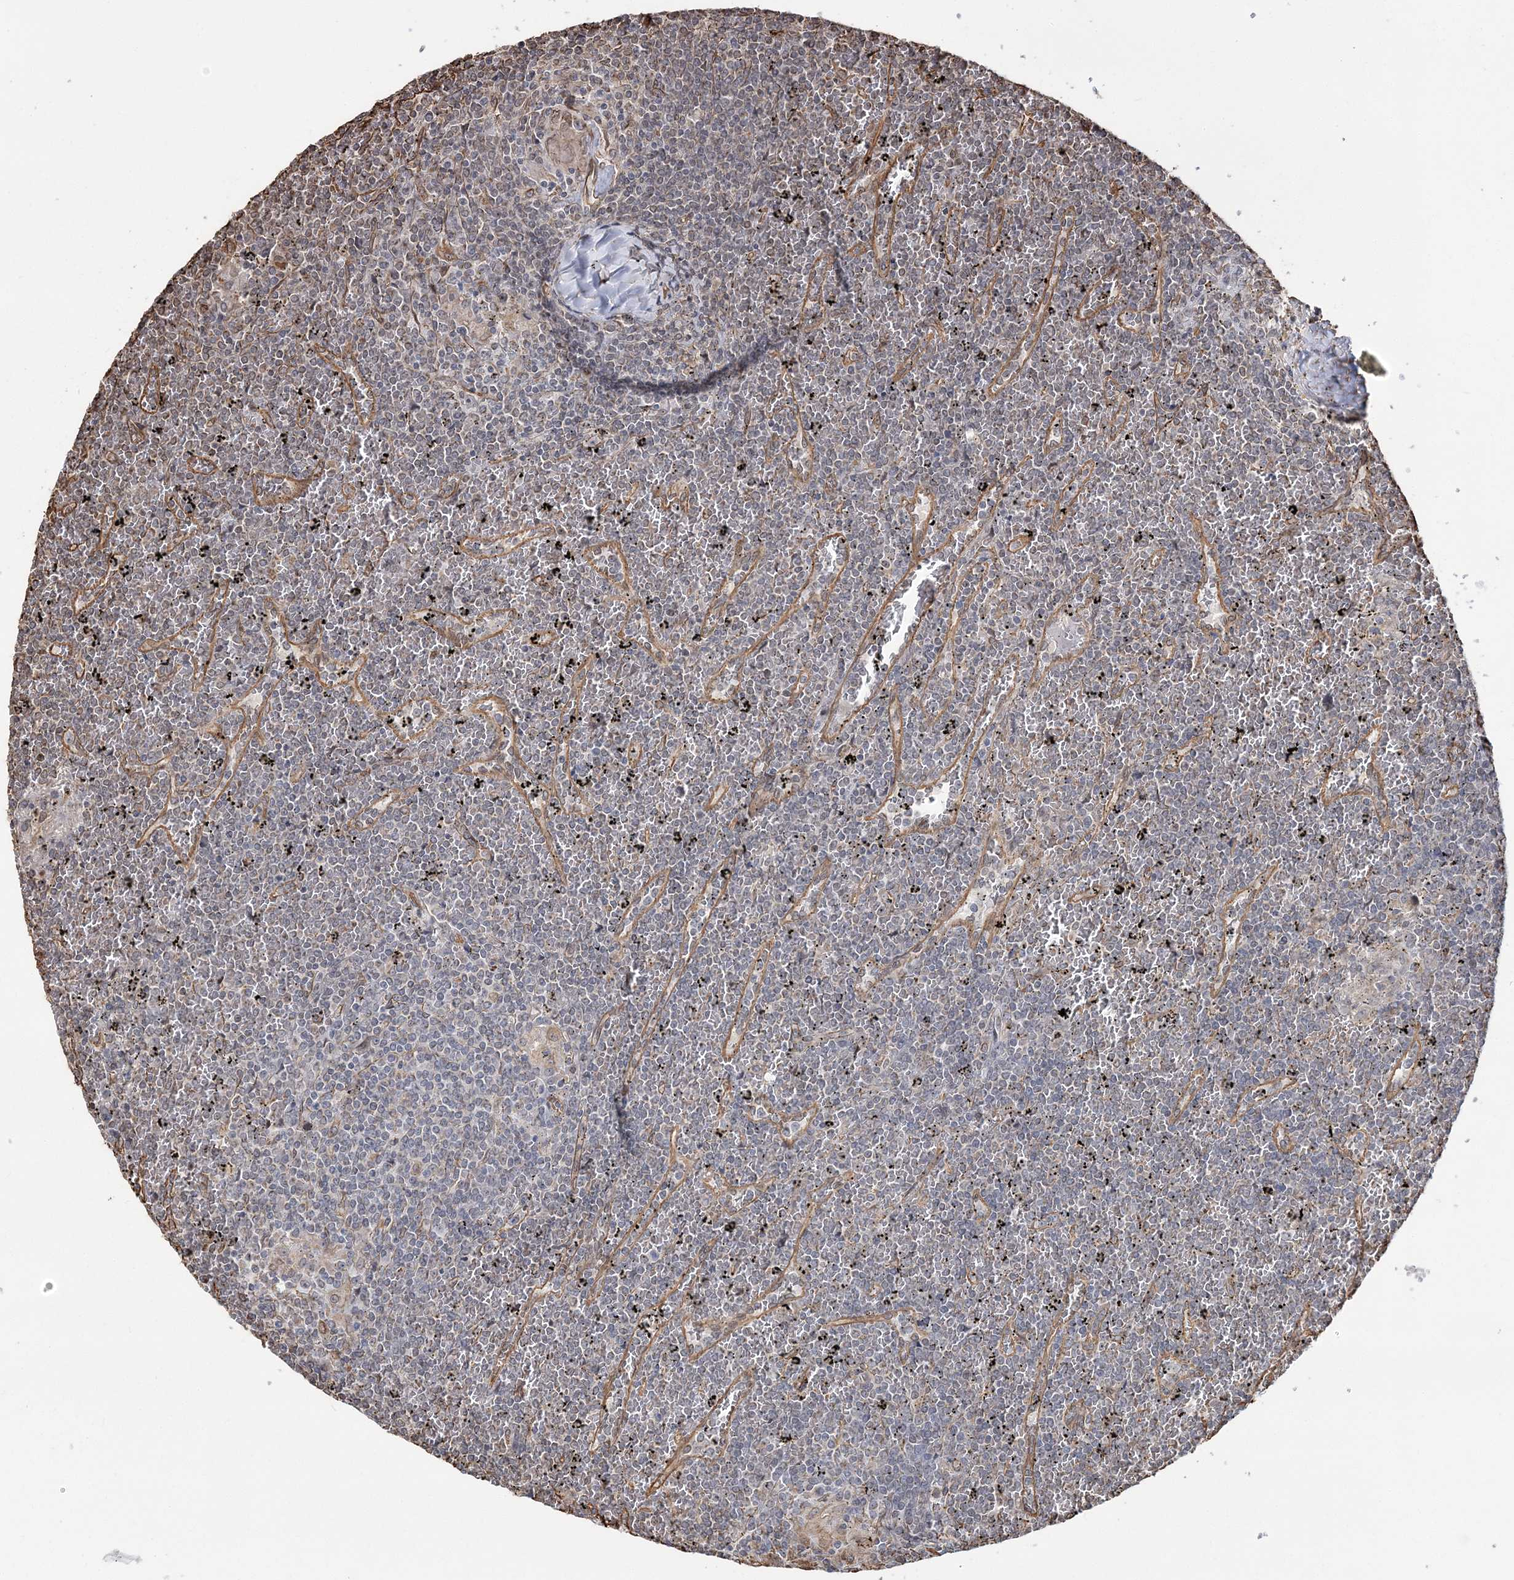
{"staining": {"intensity": "negative", "quantity": "none", "location": "none"}, "tissue": "lymphoma", "cell_type": "Tumor cells", "image_type": "cancer", "snomed": [{"axis": "morphology", "description": "Malignant lymphoma, non-Hodgkin's type, Low grade"}, {"axis": "topography", "description": "Spleen"}], "caption": "IHC photomicrograph of human lymphoma stained for a protein (brown), which exhibits no staining in tumor cells.", "gene": "ATP11B", "patient": {"sex": "female", "age": 19}}